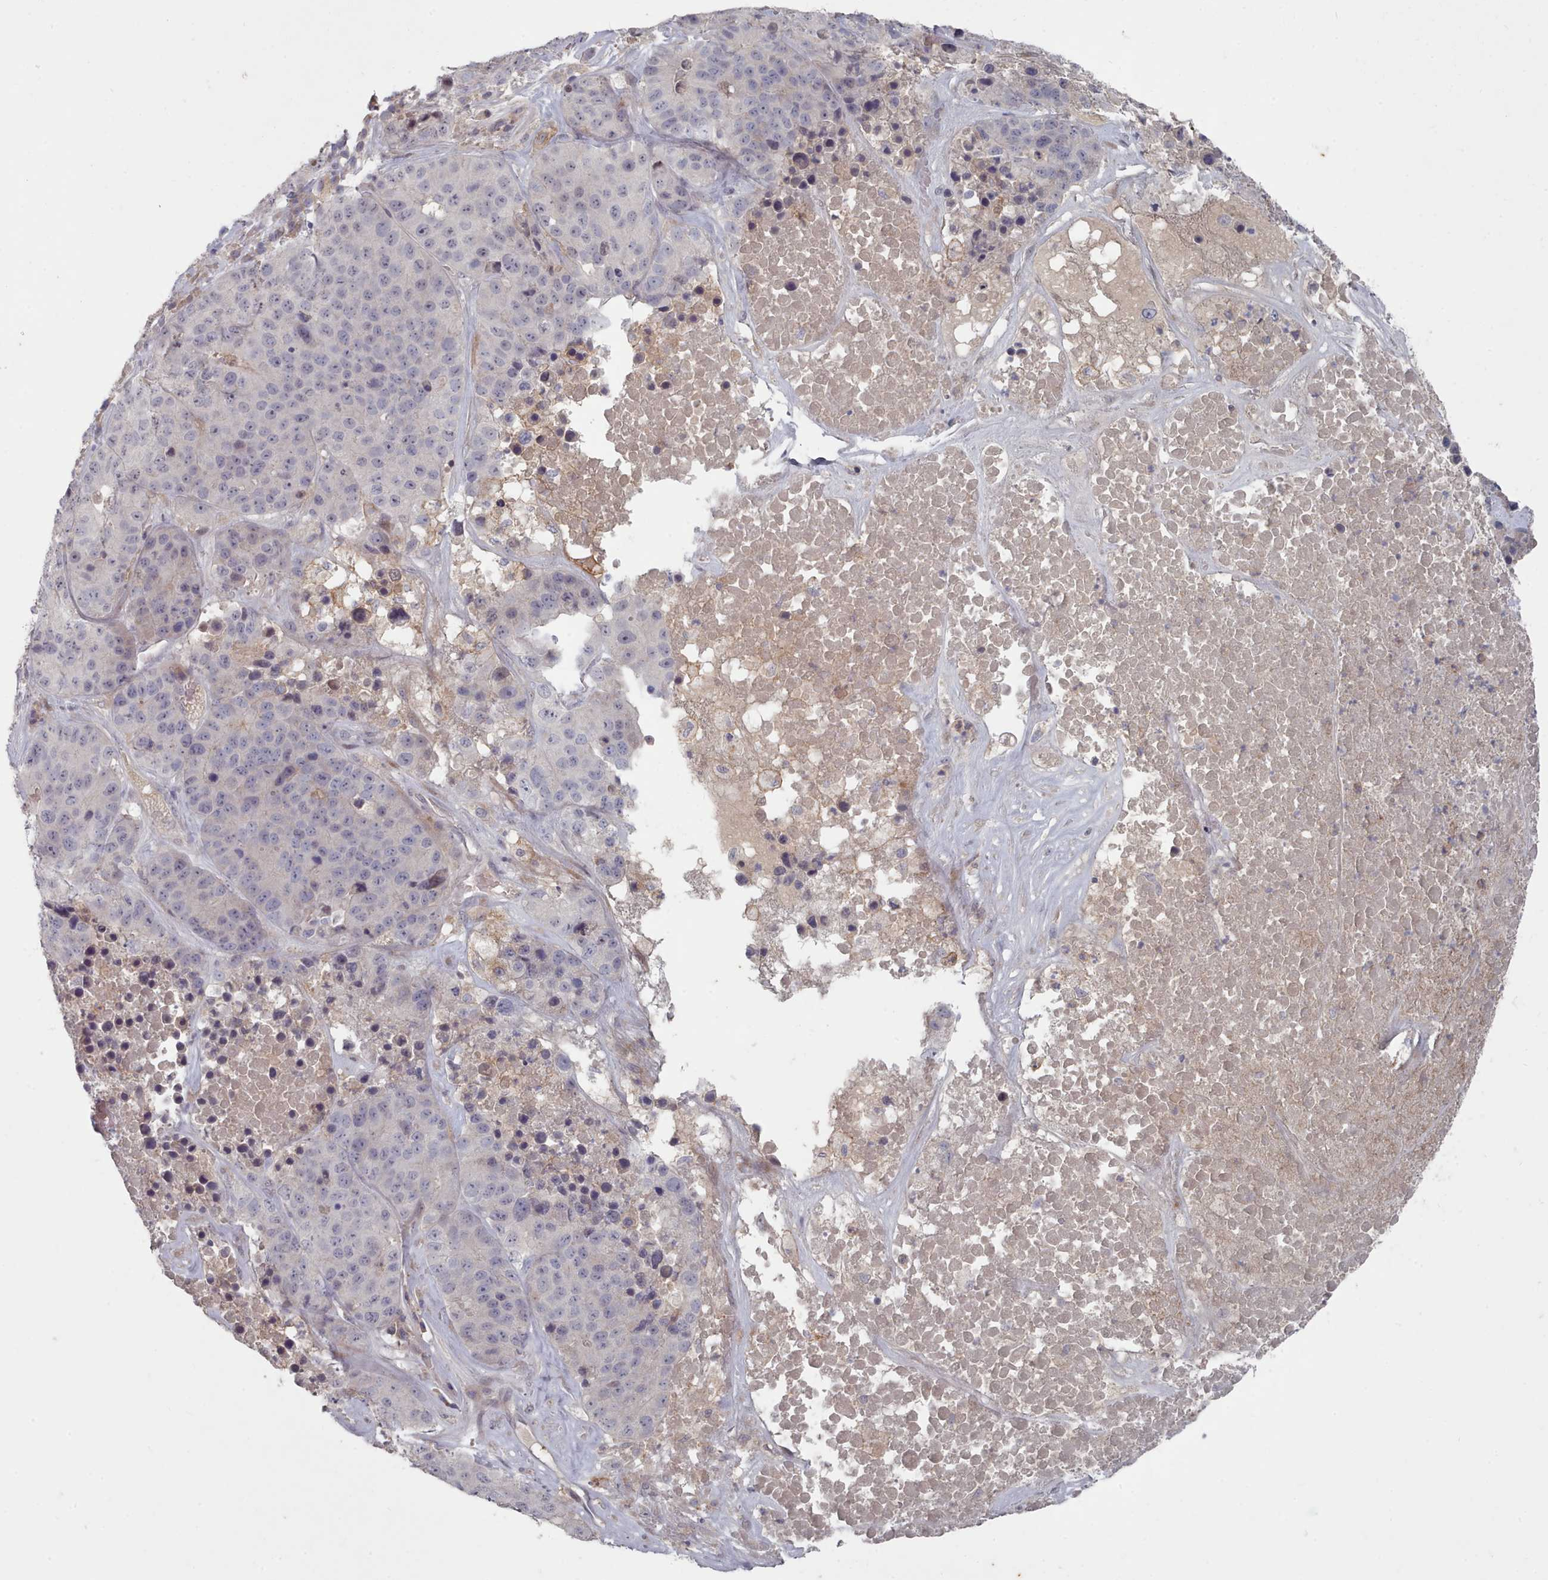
{"staining": {"intensity": "negative", "quantity": "none", "location": "none"}, "tissue": "stomach cancer", "cell_type": "Tumor cells", "image_type": "cancer", "snomed": [{"axis": "morphology", "description": "Adenocarcinoma, NOS"}, {"axis": "topography", "description": "Stomach"}], "caption": "Stomach adenocarcinoma was stained to show a protein in brown. There is no significant staining in tumor cells. (DAB immunohistochemistry (IHC) visualized using brightfield microscopy, high magnification).", "gene": "COL8A2", "patient": {"sex": "male", "age": 71}}